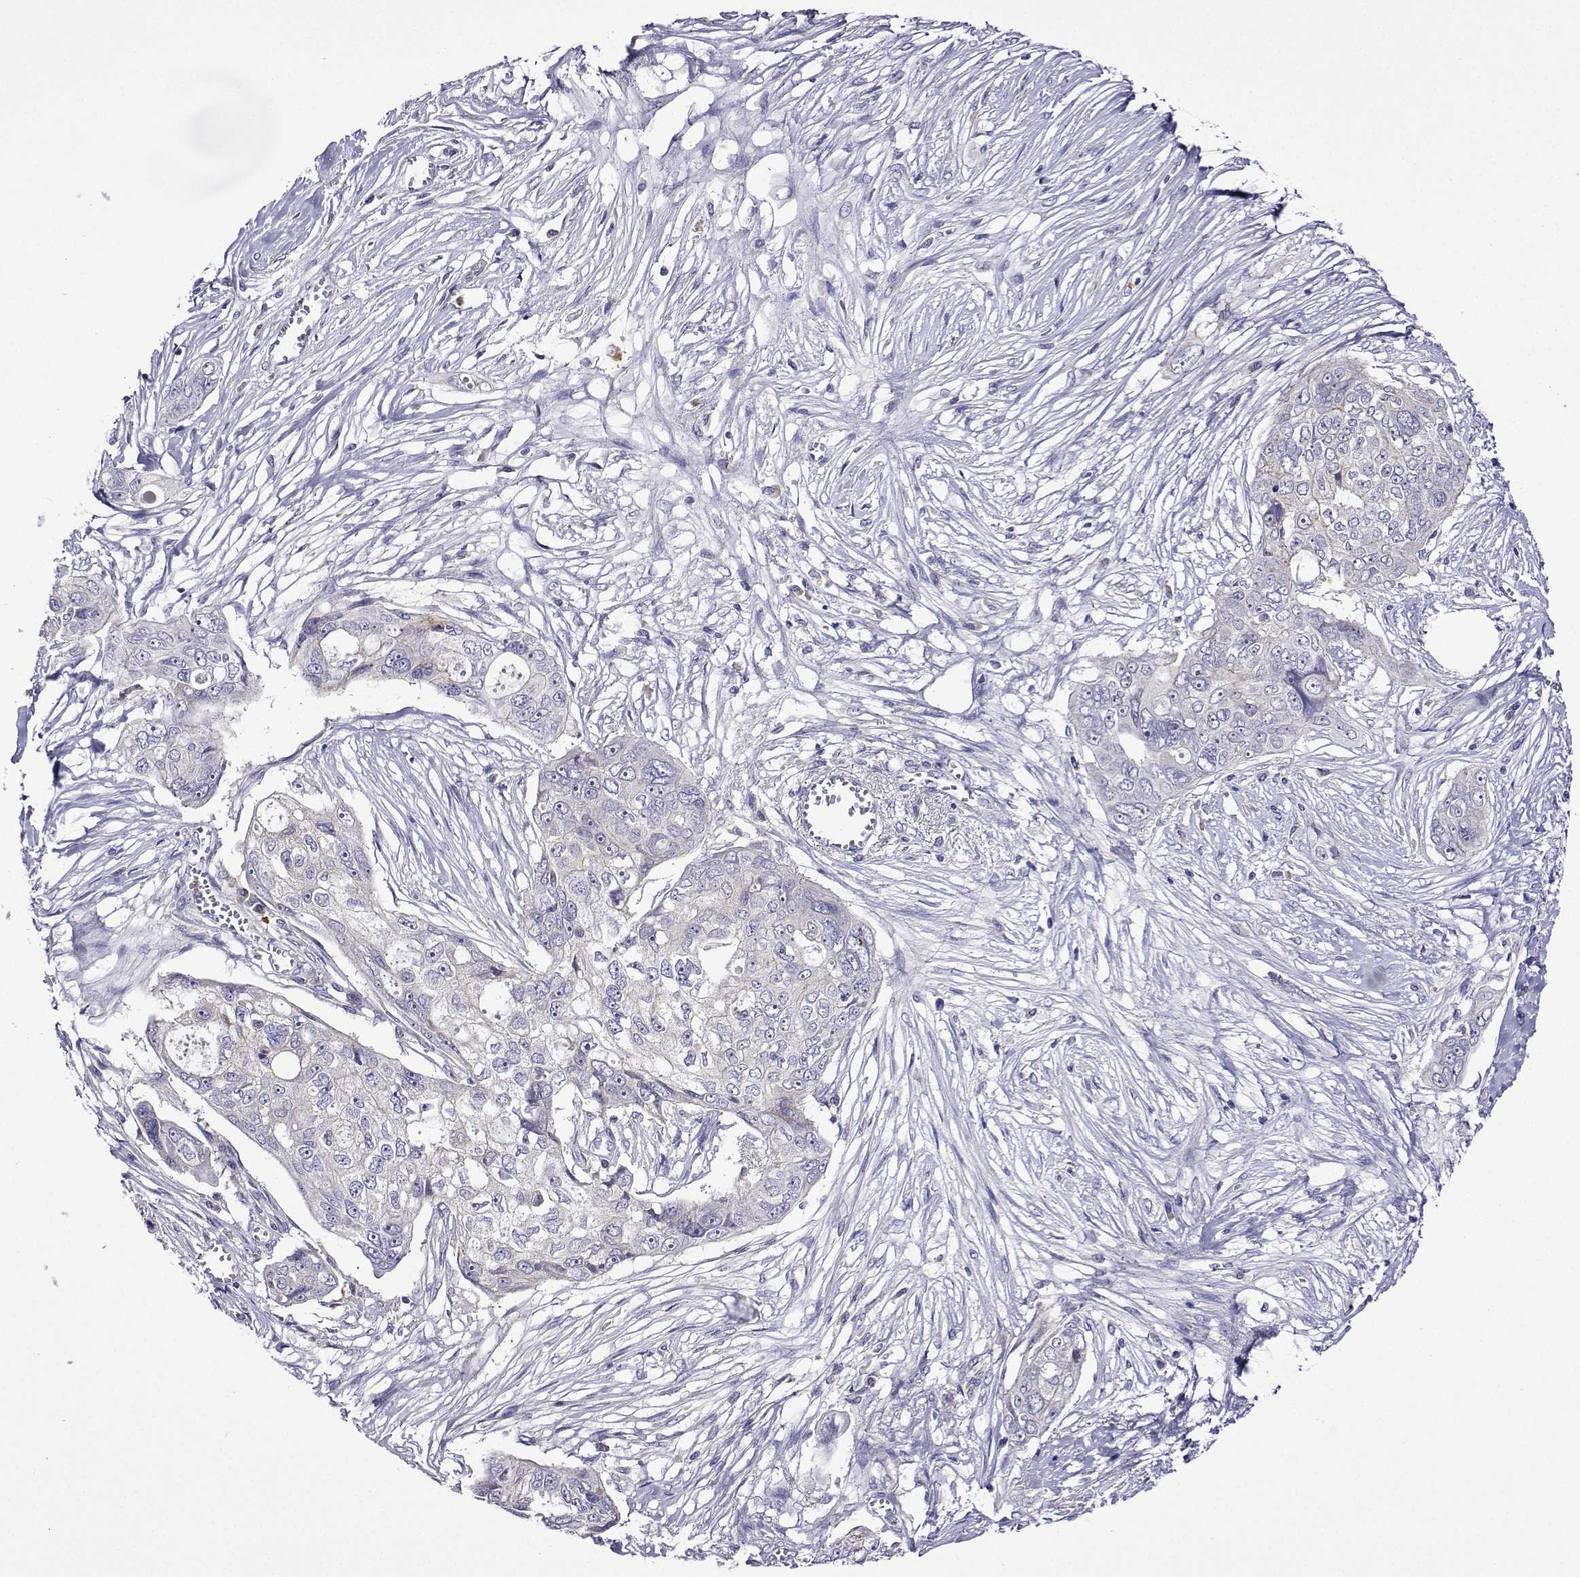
{"staining": {"intensity": "negative", "quantity": "none", "location": "none"}, "tissue": "ovarian cancer", "cell_type": "Tumor cells", "image_type": "cancer", "snomed": [{"axis": "morphology", "description": "Carcinoma, endometroid"}, {"axis": "topography", "description": "Ovary"}], "caption": "Protein analysis of ovarian endometroid carcinoma demonstrates no significant positivity in tumor cells. The staining is performed using DAB (3,3'-diaminobenzidine) brown chromogen with nuclei counter-stained in using hematoxylin.", "gene": "SULT2A1", "patient": {"sex": "female", "age": 70}}